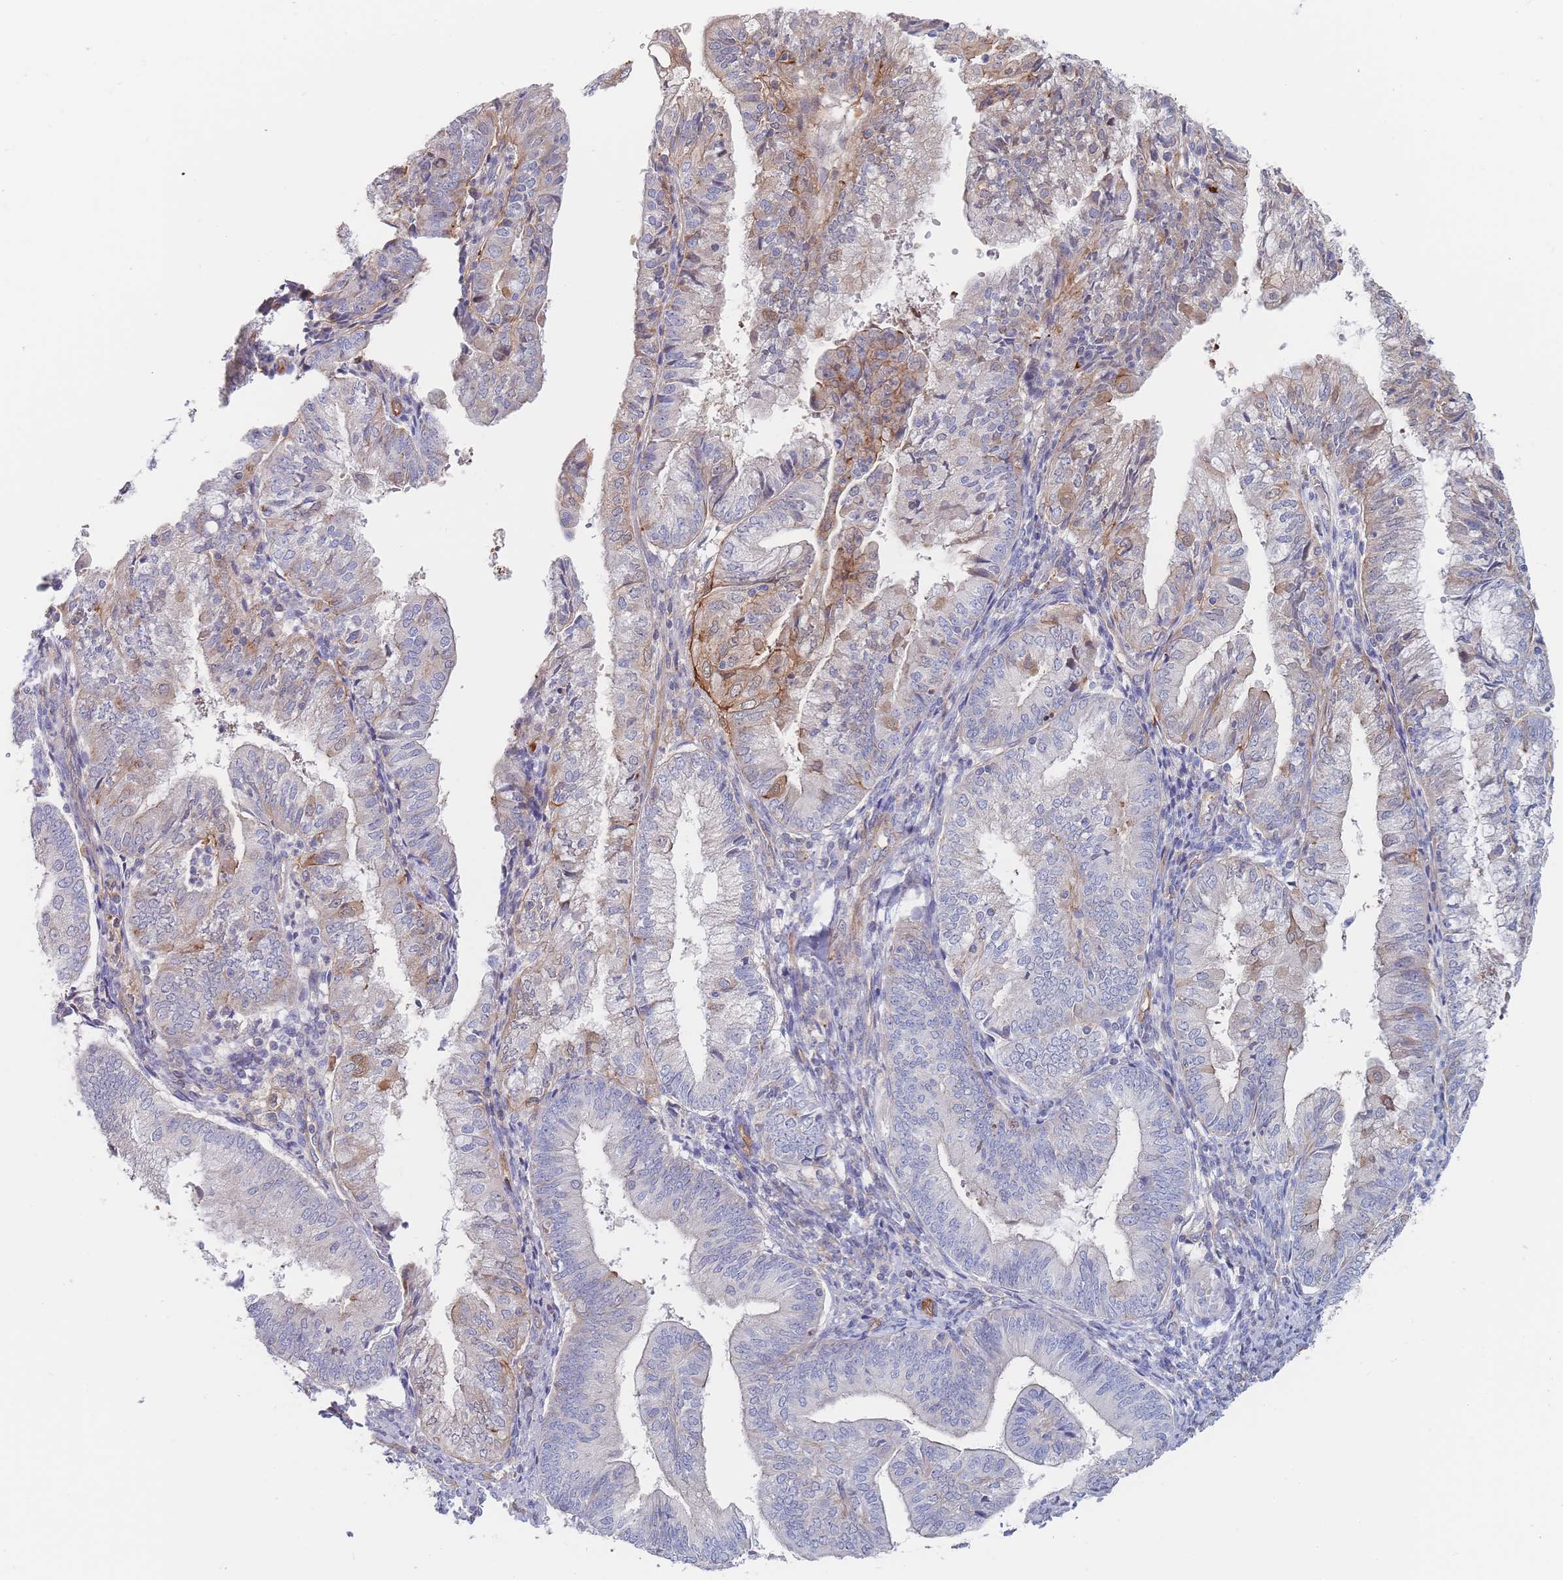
{"staining": {"intensity": "weak", "quantity": "<25%", "location": "cytoplasmic/membranous"}, "tissue": "endometrial cancer", "cell_type": "Tumor cells", "image_type": "cancer", "snomed": [{"axis": "morphology", "description": "Adenocarcinoma, NOS"}, {"axis": "topography", "description": "Endometrium"}], "caption": "Immunohistochemical staining of human endometrial cancer (adenocarcinoma) reveals no significant positivity in tumor cells. (DAB (3,3'-diaminobenzidine) IHC with hematoxylin counter stain).", "gene": "G6PC1", "patient": {"sex": "female", "age": 55}}